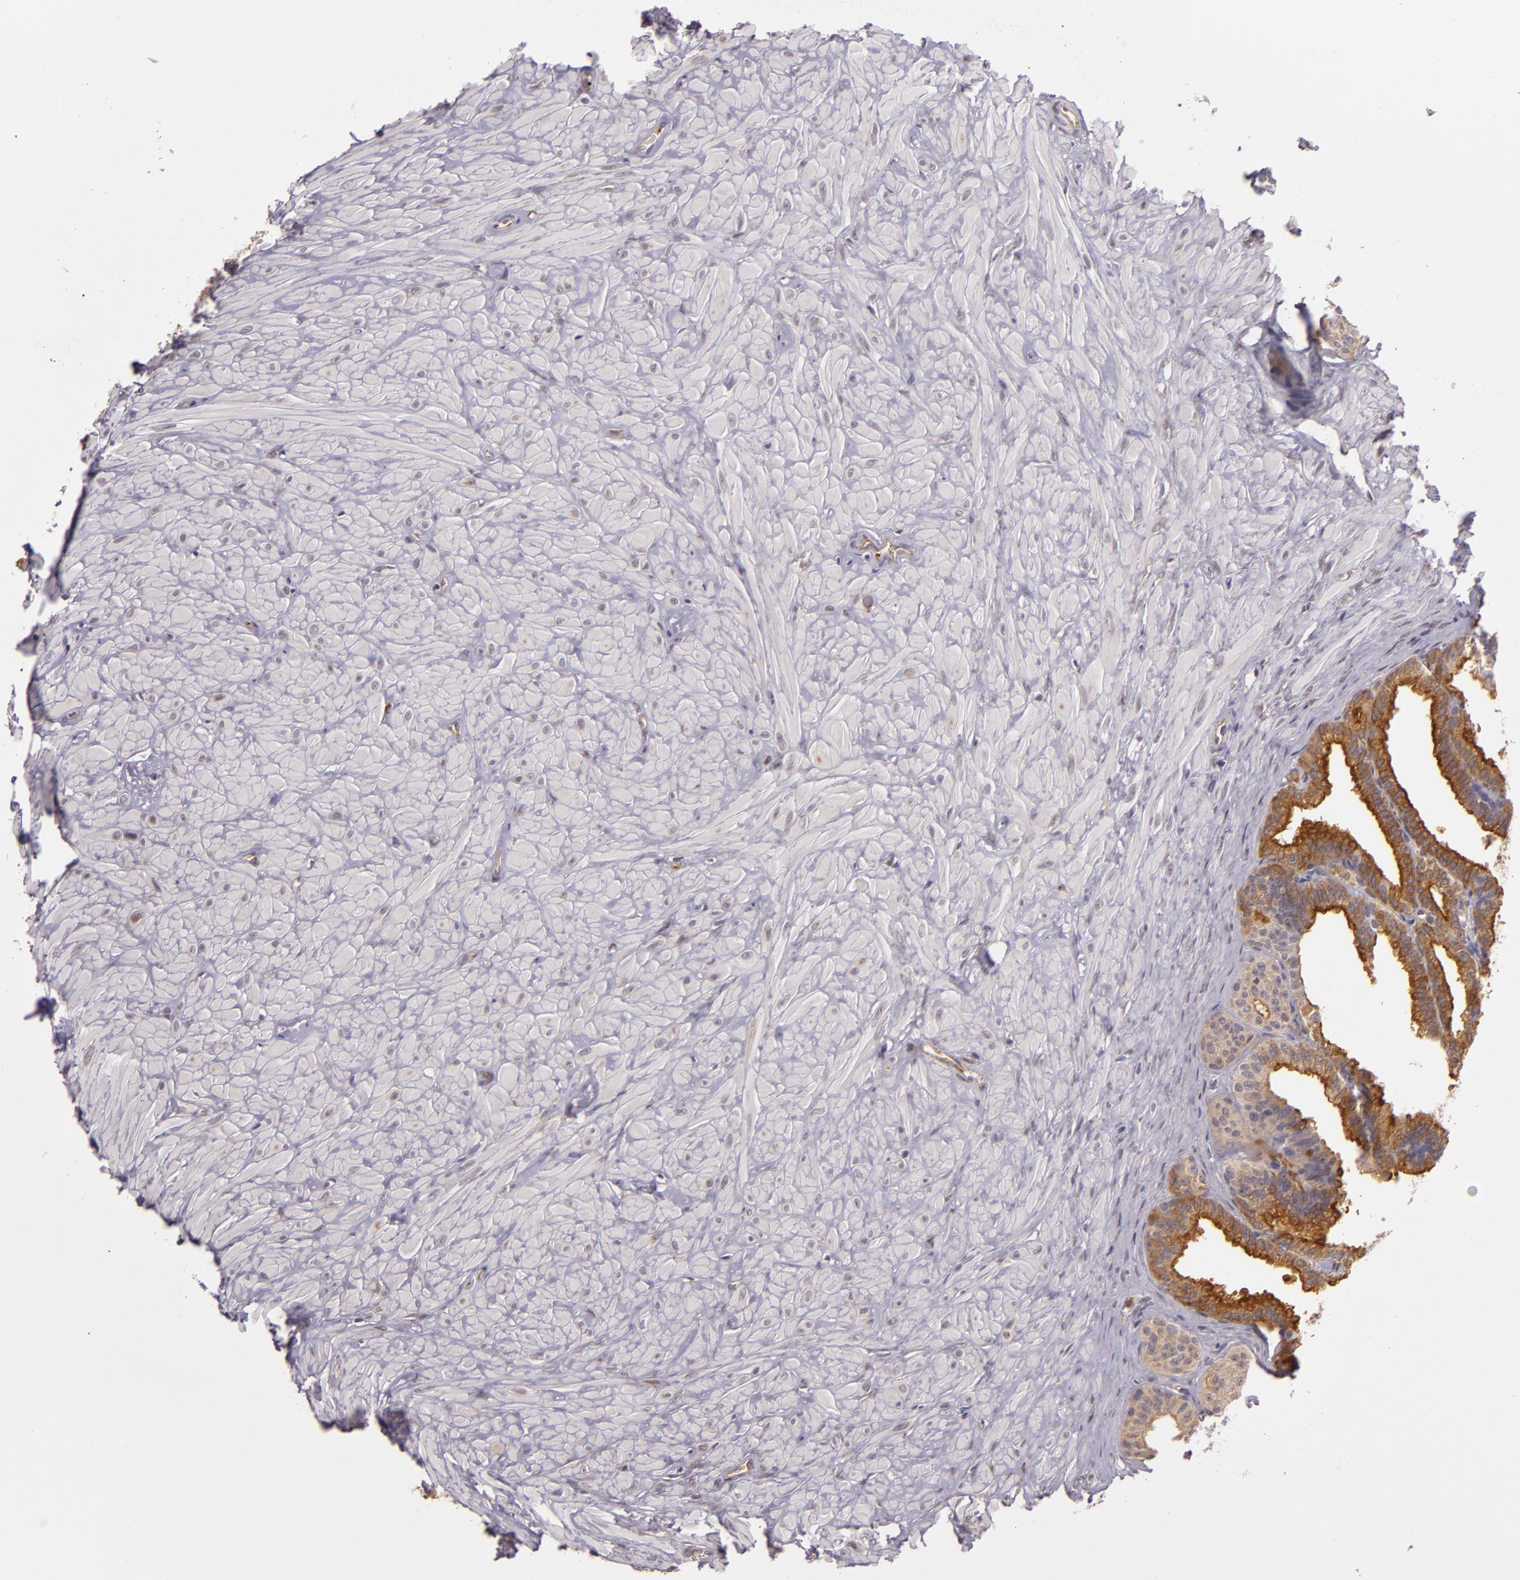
{"staining": {"intensity": "moderate", "quantity": ">75%", "location": "cytoplasmic/membranous"}, "tissue": "seminal vesicle", "cell_type": "Glandular cells", "image_type": "normal", "snomed": [{"axis": "morphology", "description": "Normal tissue, NOS"}, {"axis": "topography", "description": "Seminal veicle"}], "caption": "Seminal vesicle stained with a protein marker reveals moderate staining in glandular cells.", "gene": "SYTL4", "patient": {"sex": "male", "age": 26}}